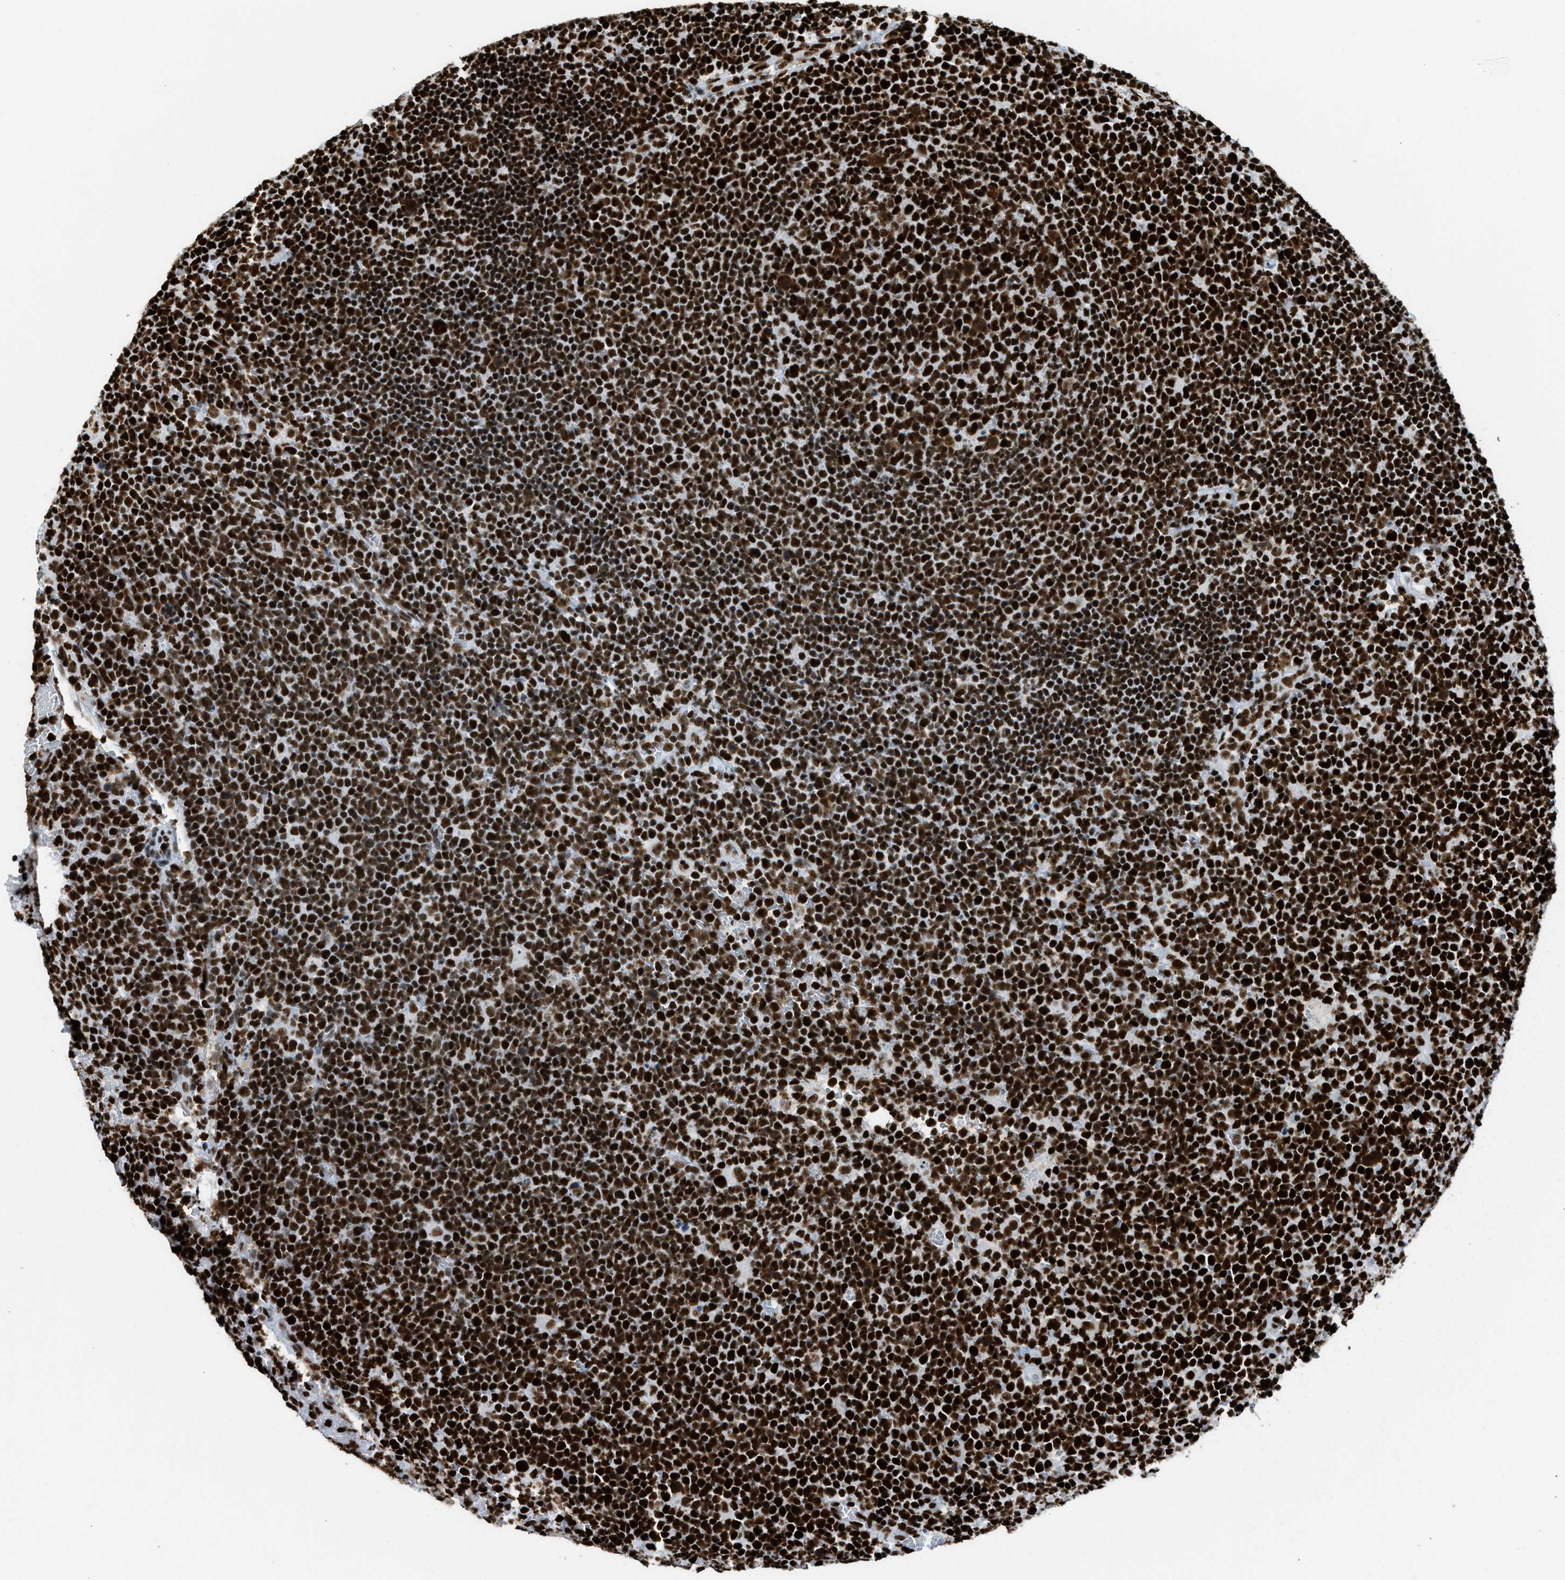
{"staining": {"intensity": "strong", "quantity": ">75%", "location": "cytoplasmic/membranous,nuclear"}, "tissue": "lymphoma", "cell_type": "Tumor cells", "image_type": "cancer", "snomed": [{"axis": "morphology", "description": "Malignant lymphoma, non-Hodgkin's type, High grade"}, {"axis": "topography", "description": "Lymph node"}], "caption": "The image exhibits a brown stain indicating the presence of a protein in the cytoplasmic/membranous and nuclear of tumor cells in high-grade malignant lymphoma, non-Hodgkin's type.", "gene": "PIF1", "patient": {"sex": "male", "age": 61}}